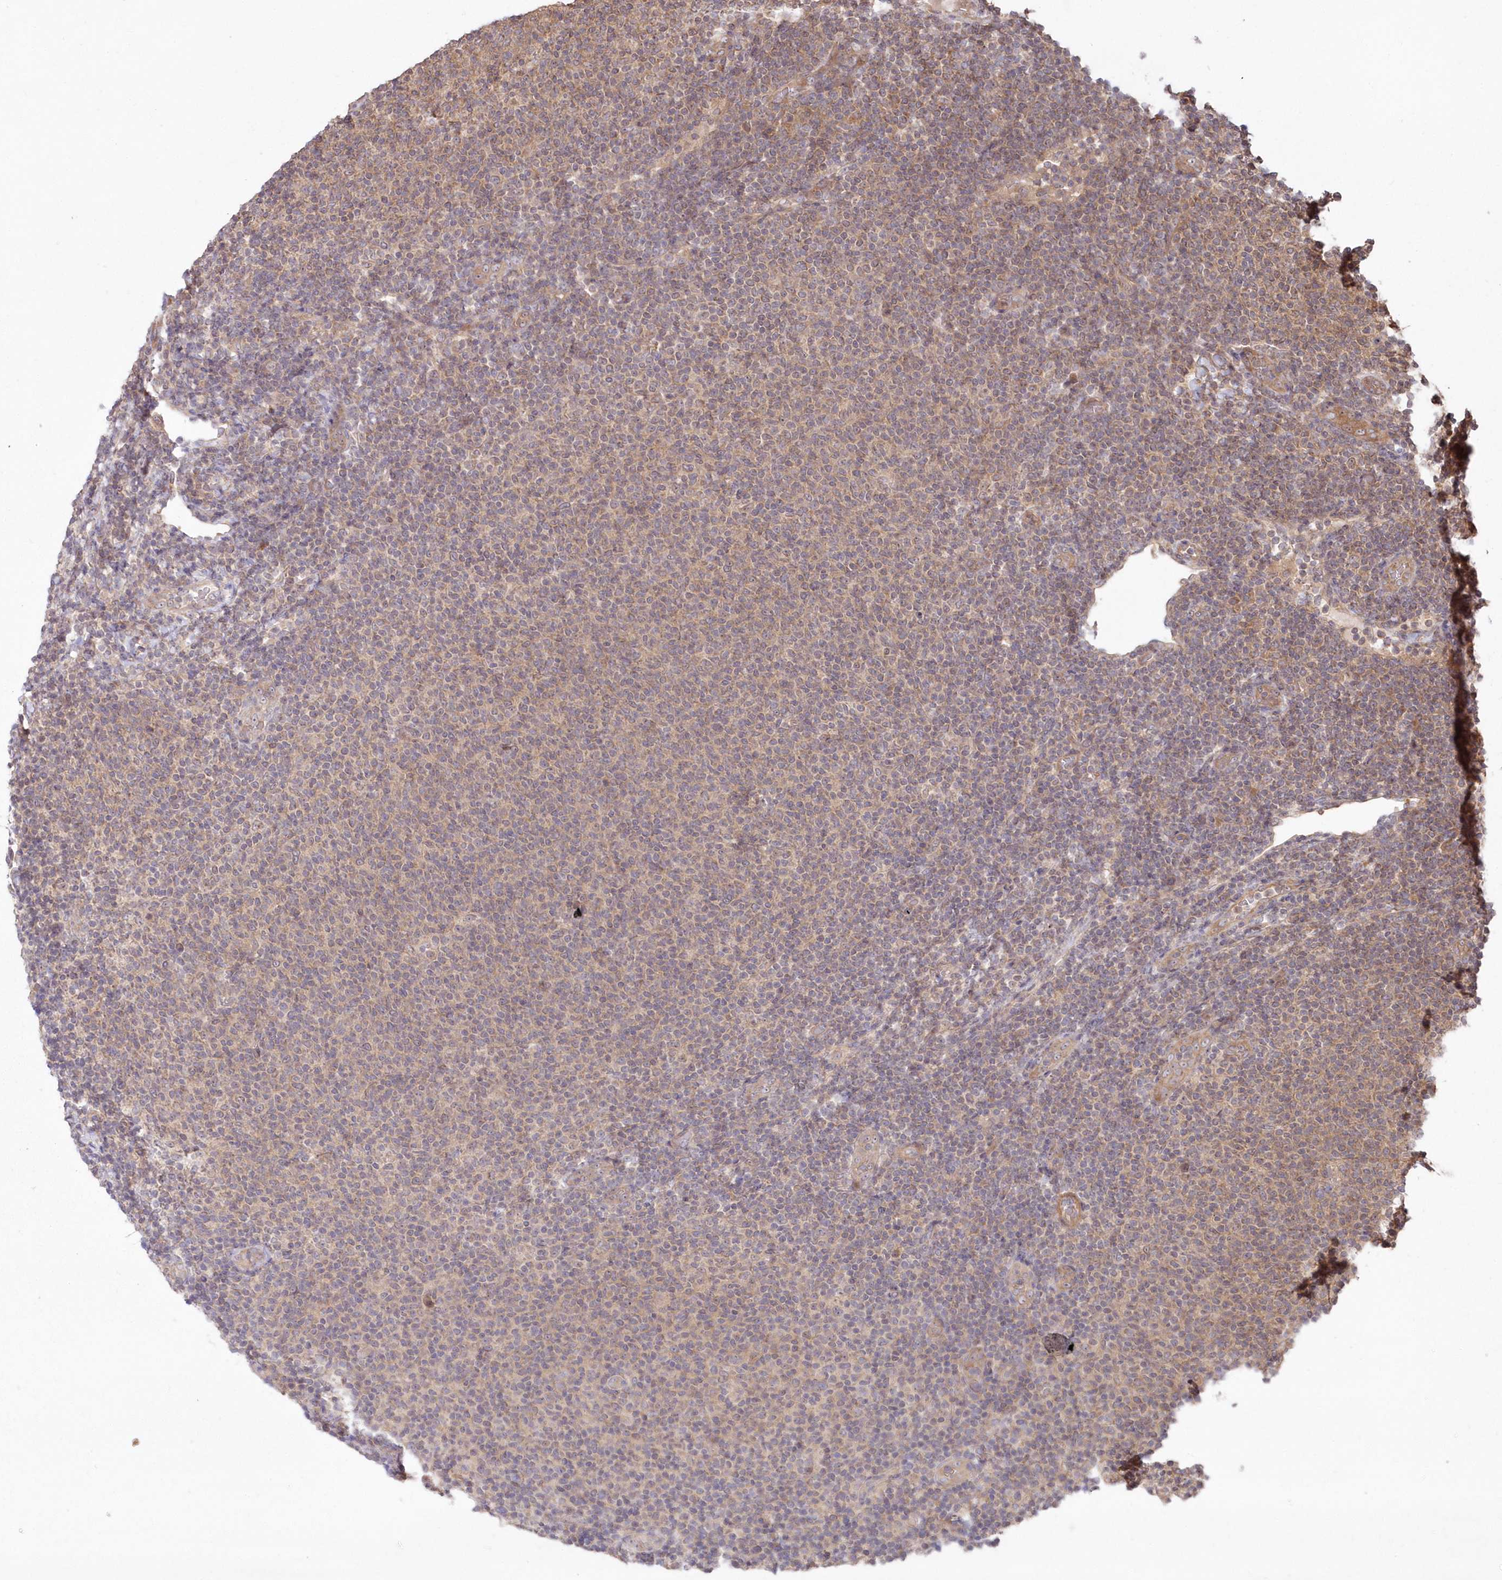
{"staining": {"intensity": "weak", "quantity": "<25%", "location": "cytoplasmic/membranous"}, "tissue": "lymphoma", "cell_type": "Tumor cells", "image_type": "cancer", "snomed": [{"axis": "morphology", "description": "Malignant lymphoma, non-Hodgkin's type, Low grade"}, {"axis": "topography", "description": "Lymph node"}], "caption": "An immunohistochemistry histopathology image of lymphoma is shown. There is no staining in tumor cells of lymphoma.", "gene": "TBCA", "patient": {"sex": "male", "age": 66}}